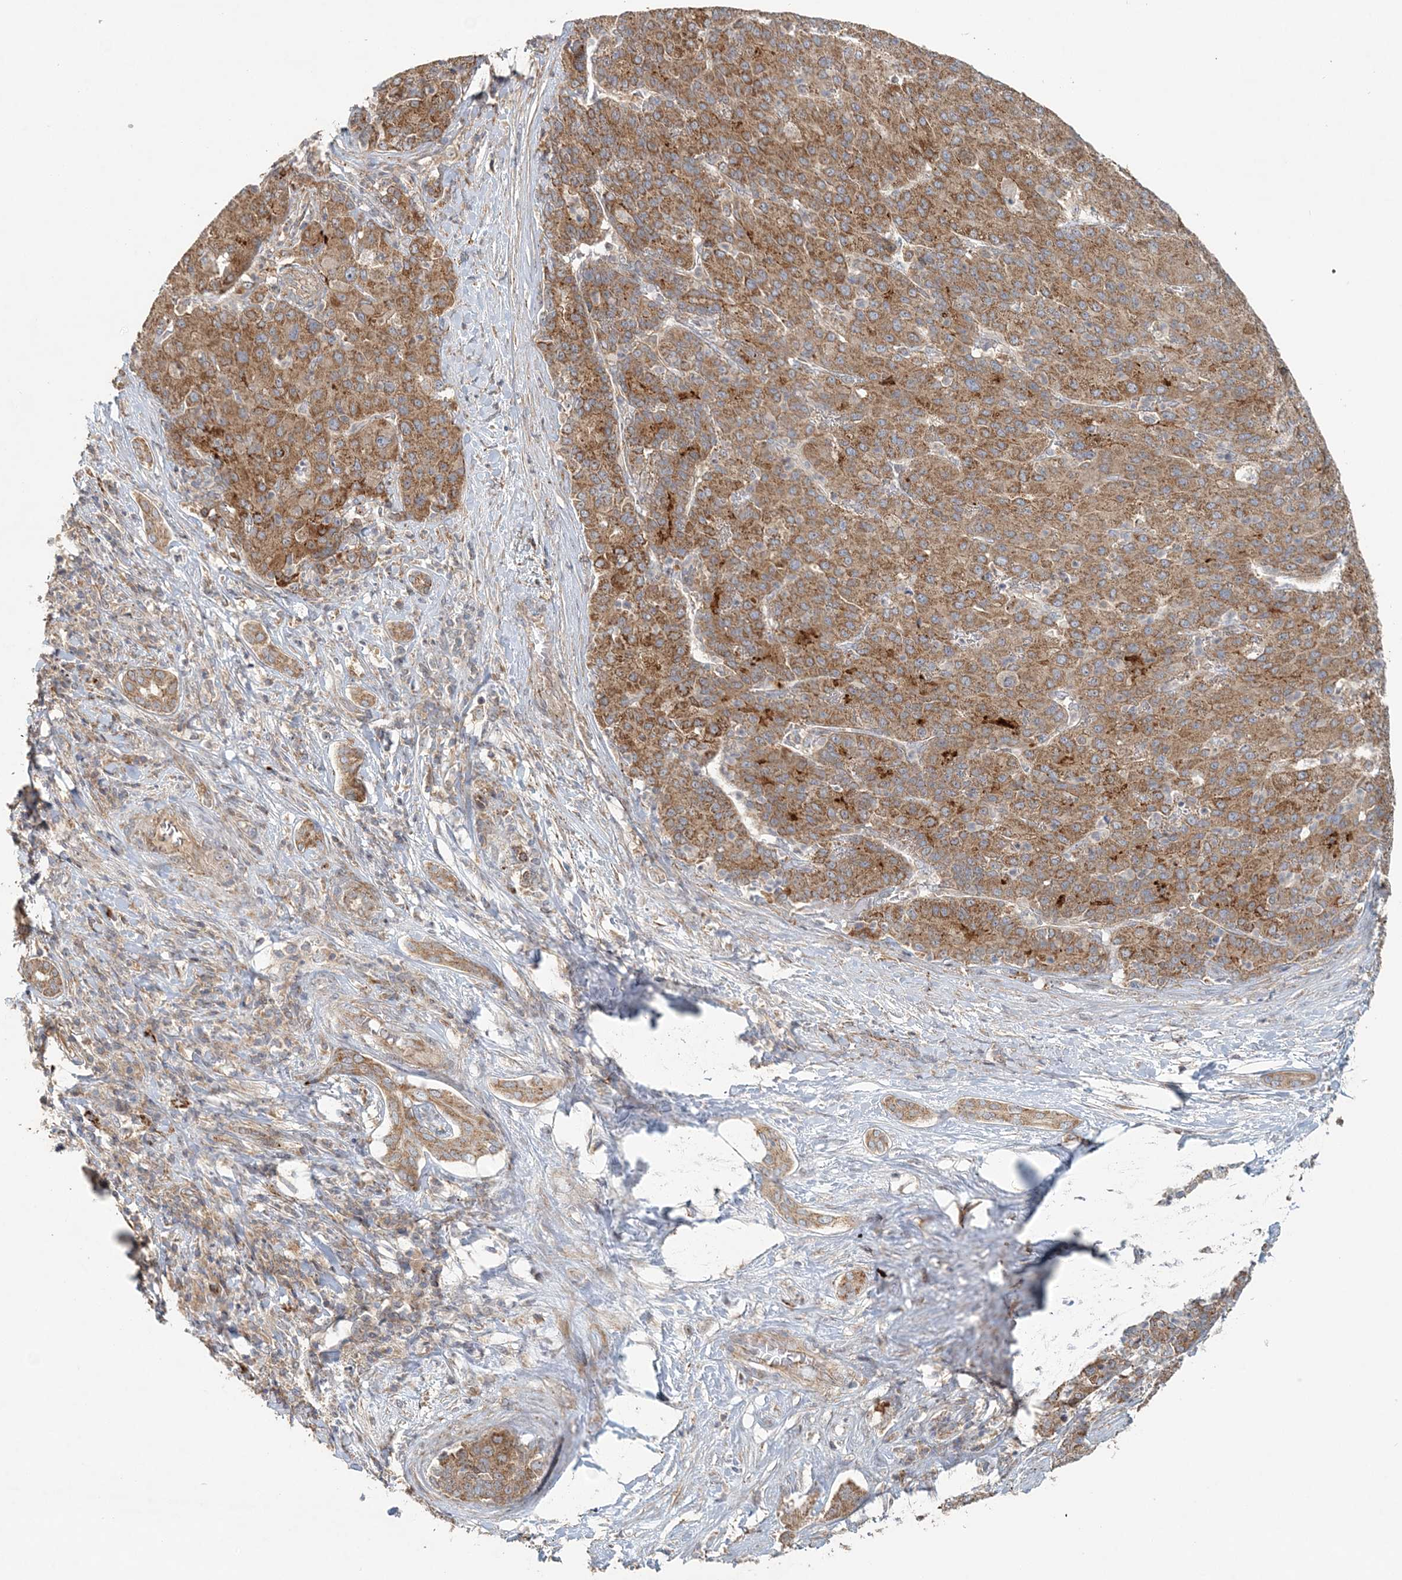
{"staining": {"intensity": "moderate", "quantity": ">75%", "location": "cytoplasmic/membranous"}, "tissue": "liver cancer", "cell_type": "Tumor cells", "image_type": "cancer", "snomed": [{"axis": "morphology", "description": "Carcinoma, Hepatocellular, NOS"}, {"axis": "topography", "description": "Liver"}], "caption": "Protein staining demonstrates moderate cytoplasmic/membranous positivity in about >75% of tumor cells in liver hepatocellular carcinoma.", "gene": "MMUT", "patient": {"sex": "male", "age": 65}}